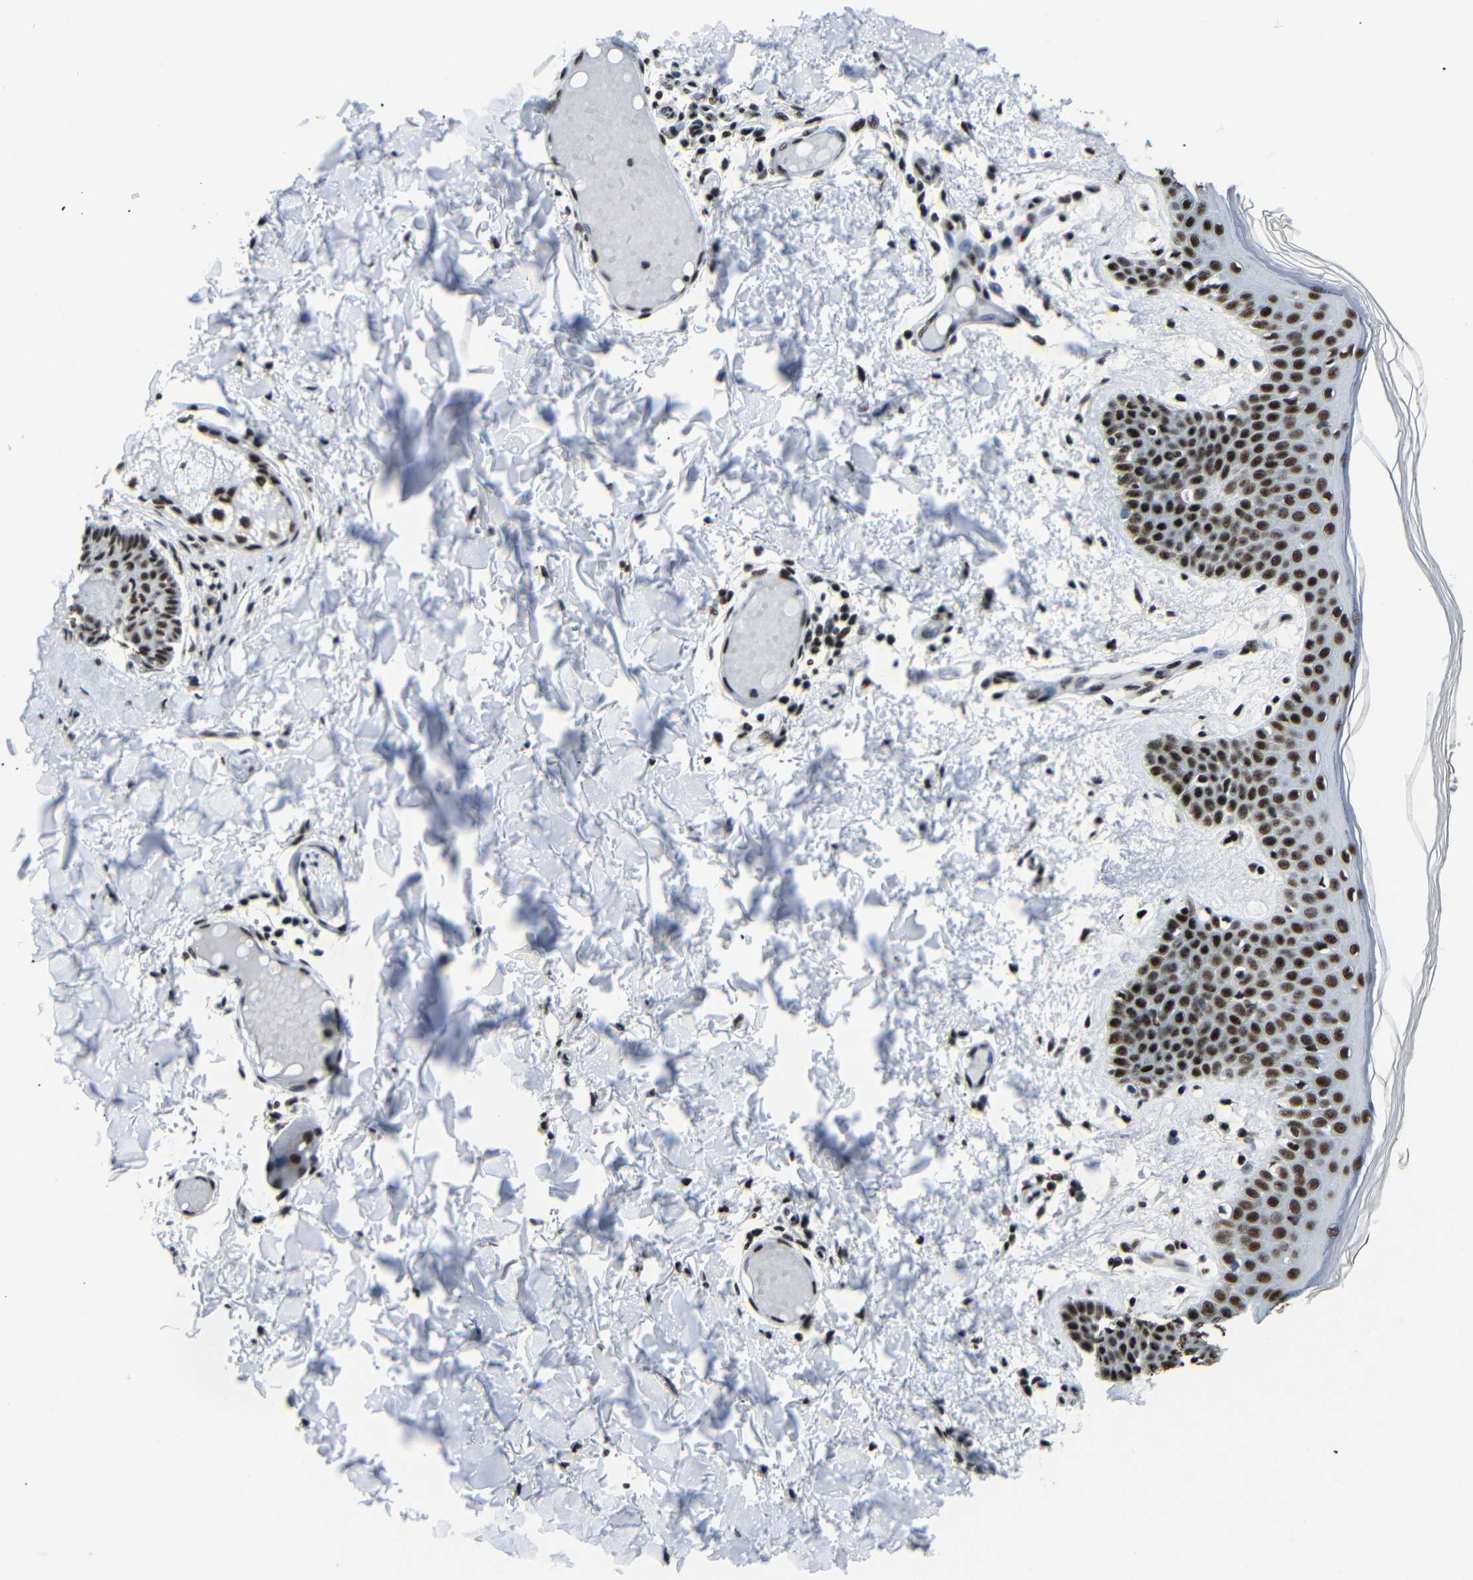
{"staining": {"intensity": "strong", "quantity": ">75%", "location": "nuclear"}, "tissue": "skin", "cell_type": "Fibroblasts", "image_type": "normal", "snomed": [{"axis": "morphology", "description": "Normal tissue, NOS"}, {"axis": "topography", "description": "Skin"}], "caption": "Strong nuclear staining is present in approximately >75% of fibroblasts in normal skin.", "gene": "SRSF1", "patient": {"sex": "male", "age": 53}}